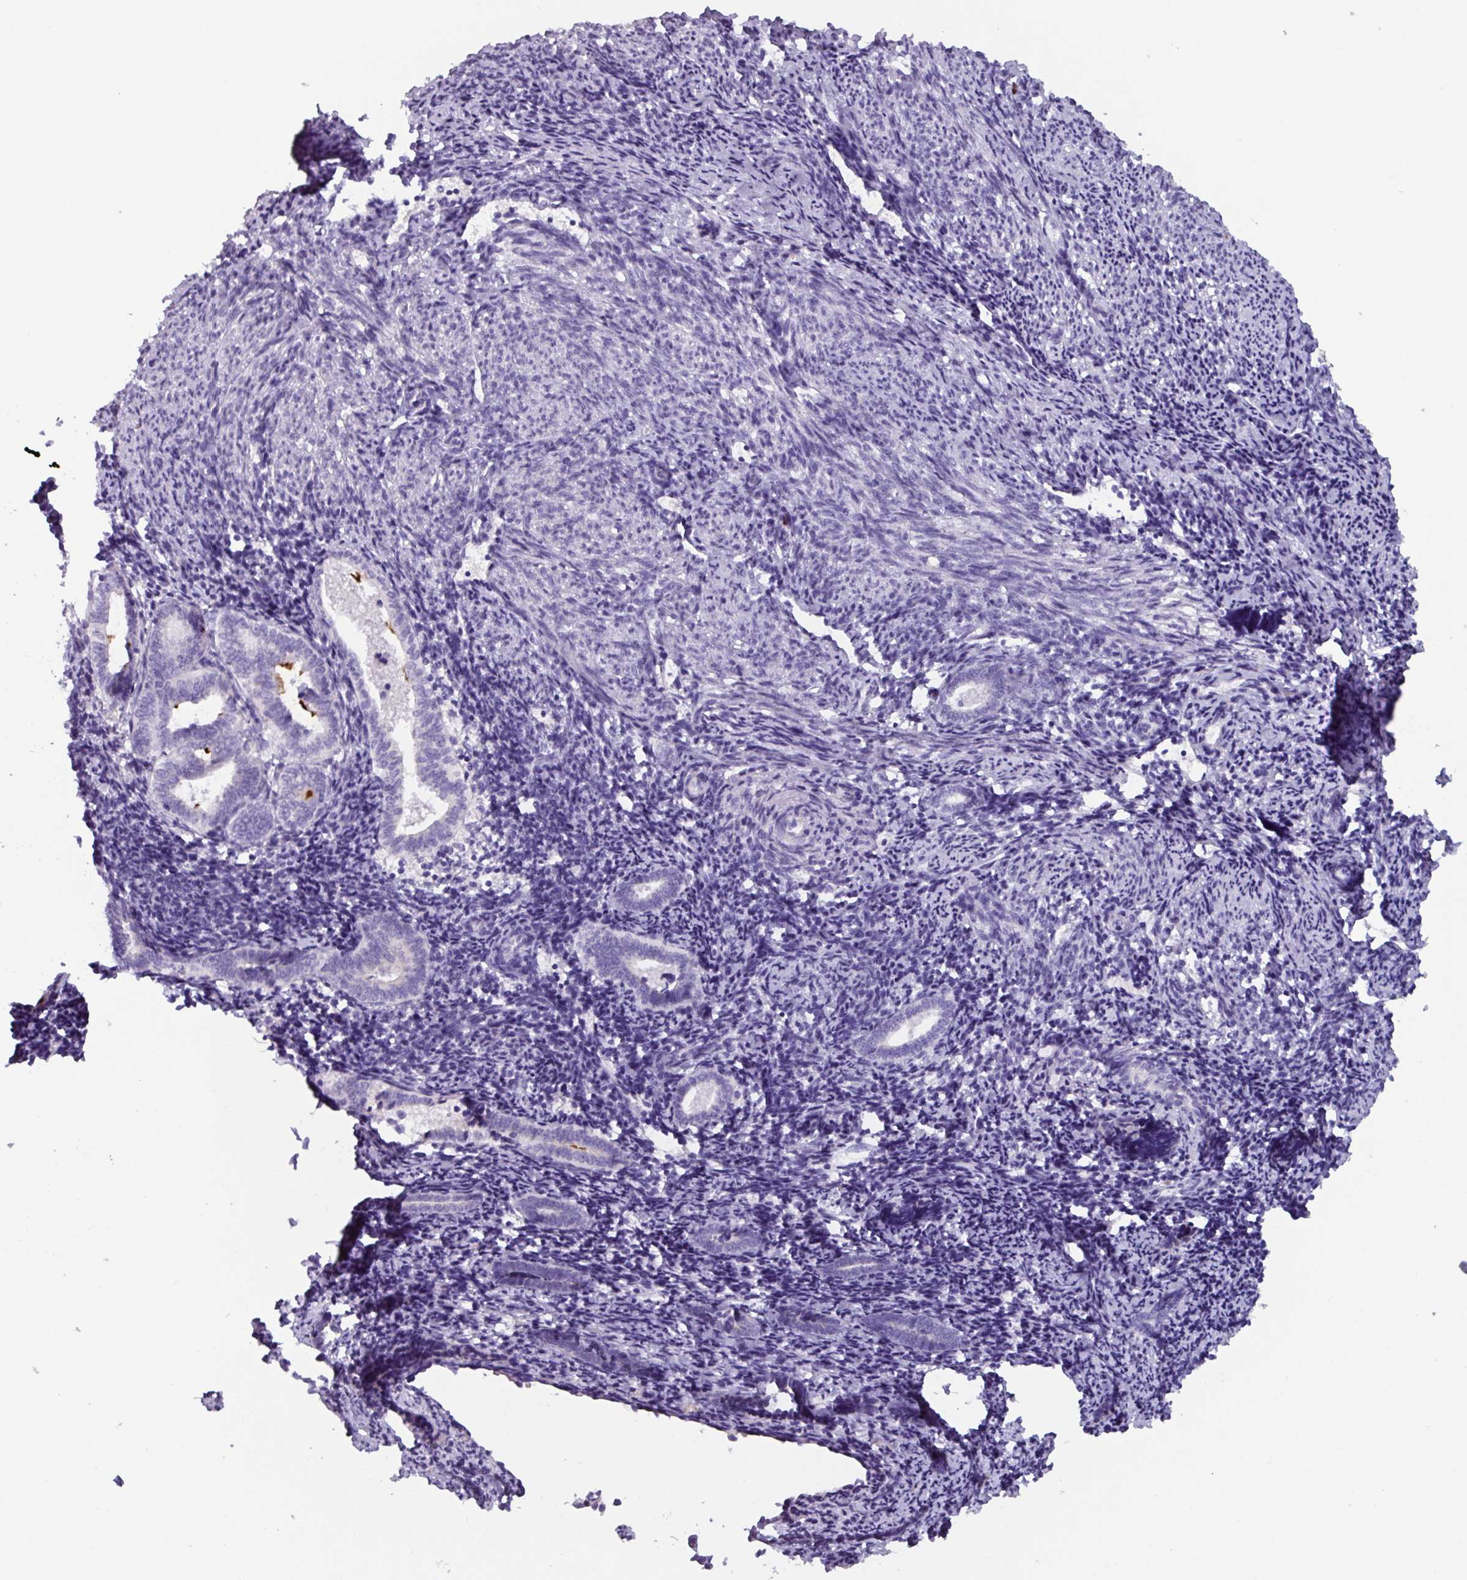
{"staining": {"intensity": "negative", "quantity": "none", "location": "none"}, "tissue": "endometrium", "cell_type": "Cells in endometrial stroma", "image_type": "normal", "snomed": [{"axis": "morphology", "description": "Normal tissue, NOS"}, {"axis": "topography", "description": "Endometrium"}], "caption": "High magnification brightfield microscopy of normal endometrium stained with DAB (3,3'-diaminobenzidine) (brown) and counterstained with hematoxylin (blue): cells in endometrial stroma show no significant expression. (Brightfield microscopy of DAB (3,3'-diaminobenzidine) immunohistochemistry (IHC) at high magnification).", "gene": "ADGRE1", "patient": {"sex": "female", "age": 54}}